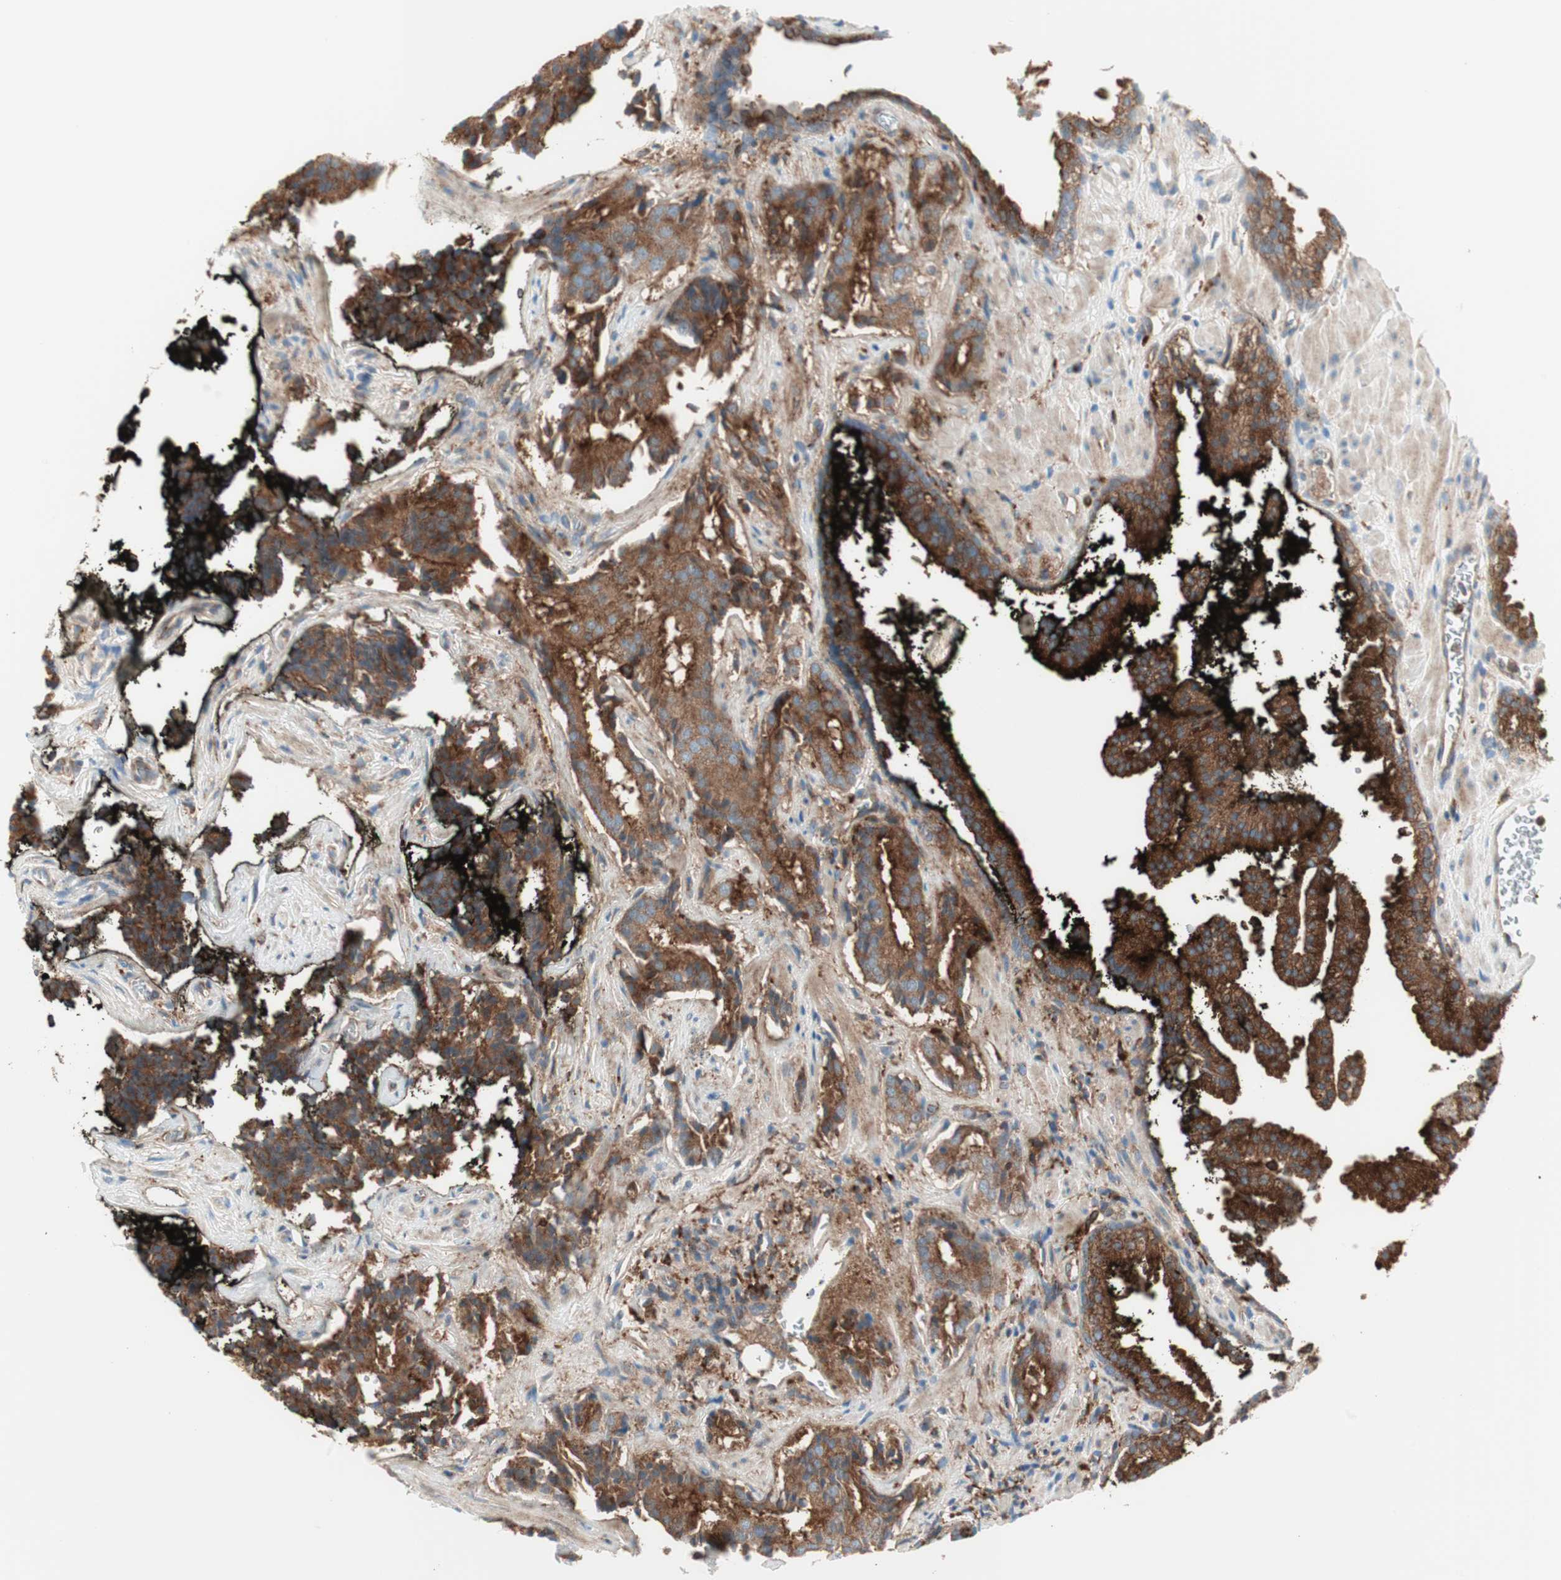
{"staining": {"intensity": "moderate", "quantity": ">75%", "location": "cytoplasmic/membranous"}, "tissue": "prostate cancer", "cell_type": "Tumor cells", "image_type": "cancer", "snomed": [{"axis": "morphology", "description": "Adenocarcinoma, High grade"}, {"axis": "topography", "description": "Prostate"}], "caption": "Adenocarcinoma (high-grade) (prostate) stained for a protein shows moderate cytoplasmic/membranous positivity in tumor cells. (DAB IHC, brown staining for protein, blue staining for nuclei).", "gene": "ATP6V1G1", "patient": {"sex": "male", "age": 58}}